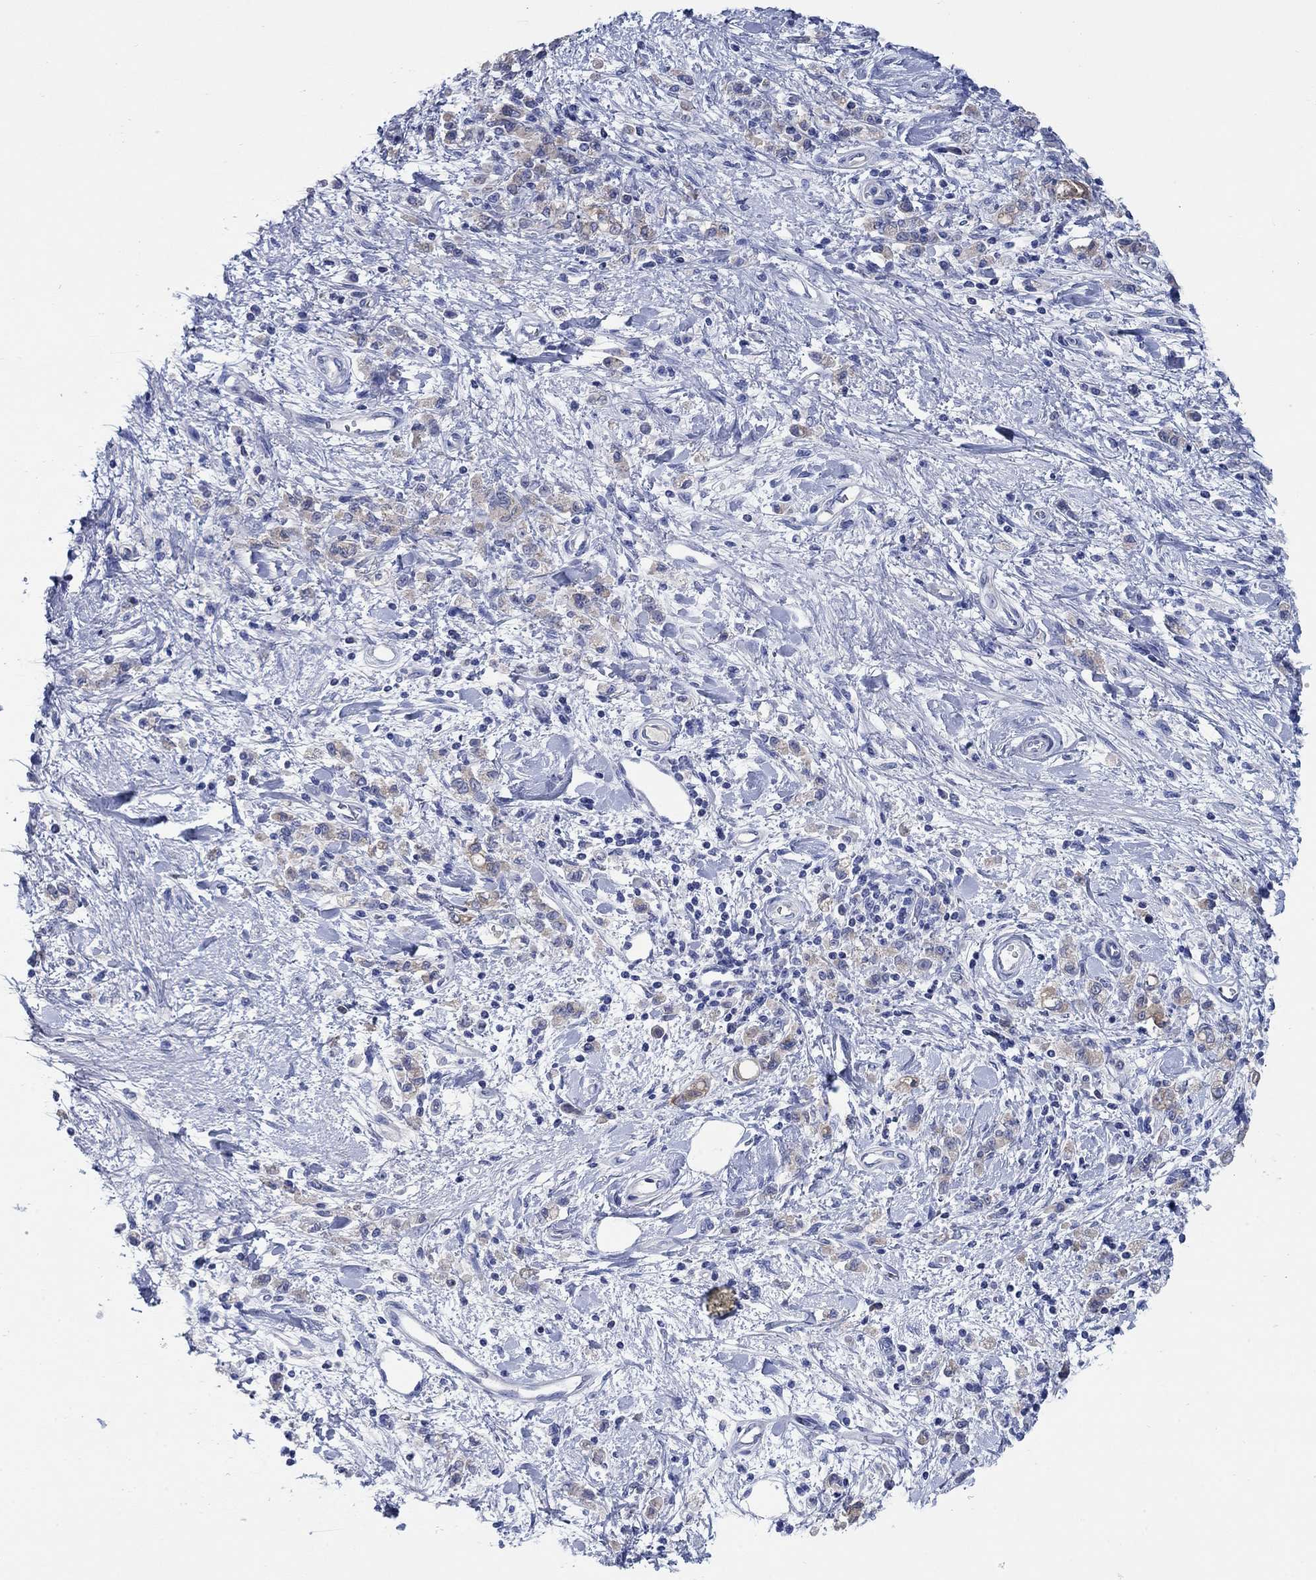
{"staining": {"intensity": "weak", "quantity": ">75%", "location": "cytoplasmic/membranous"}, "tissue": "stomach cancer", "cell_type": "Tumor cells", "image_type": "cancer", "snomed": [{"axis": "morphology", "description": "Adenocarcinoma, NOS"}, {"axis": "topography", "description": "Stomach"}], "caption": "A high-resolution micrograph shows immunohistochemistry (IHC) staining of stomach cancer, which shows weak cytoplasmic/membranous staining in approximately >75% of tumor cells.", "gene": "TRIM16", "patient": {"sex": "male", "age": 77}}